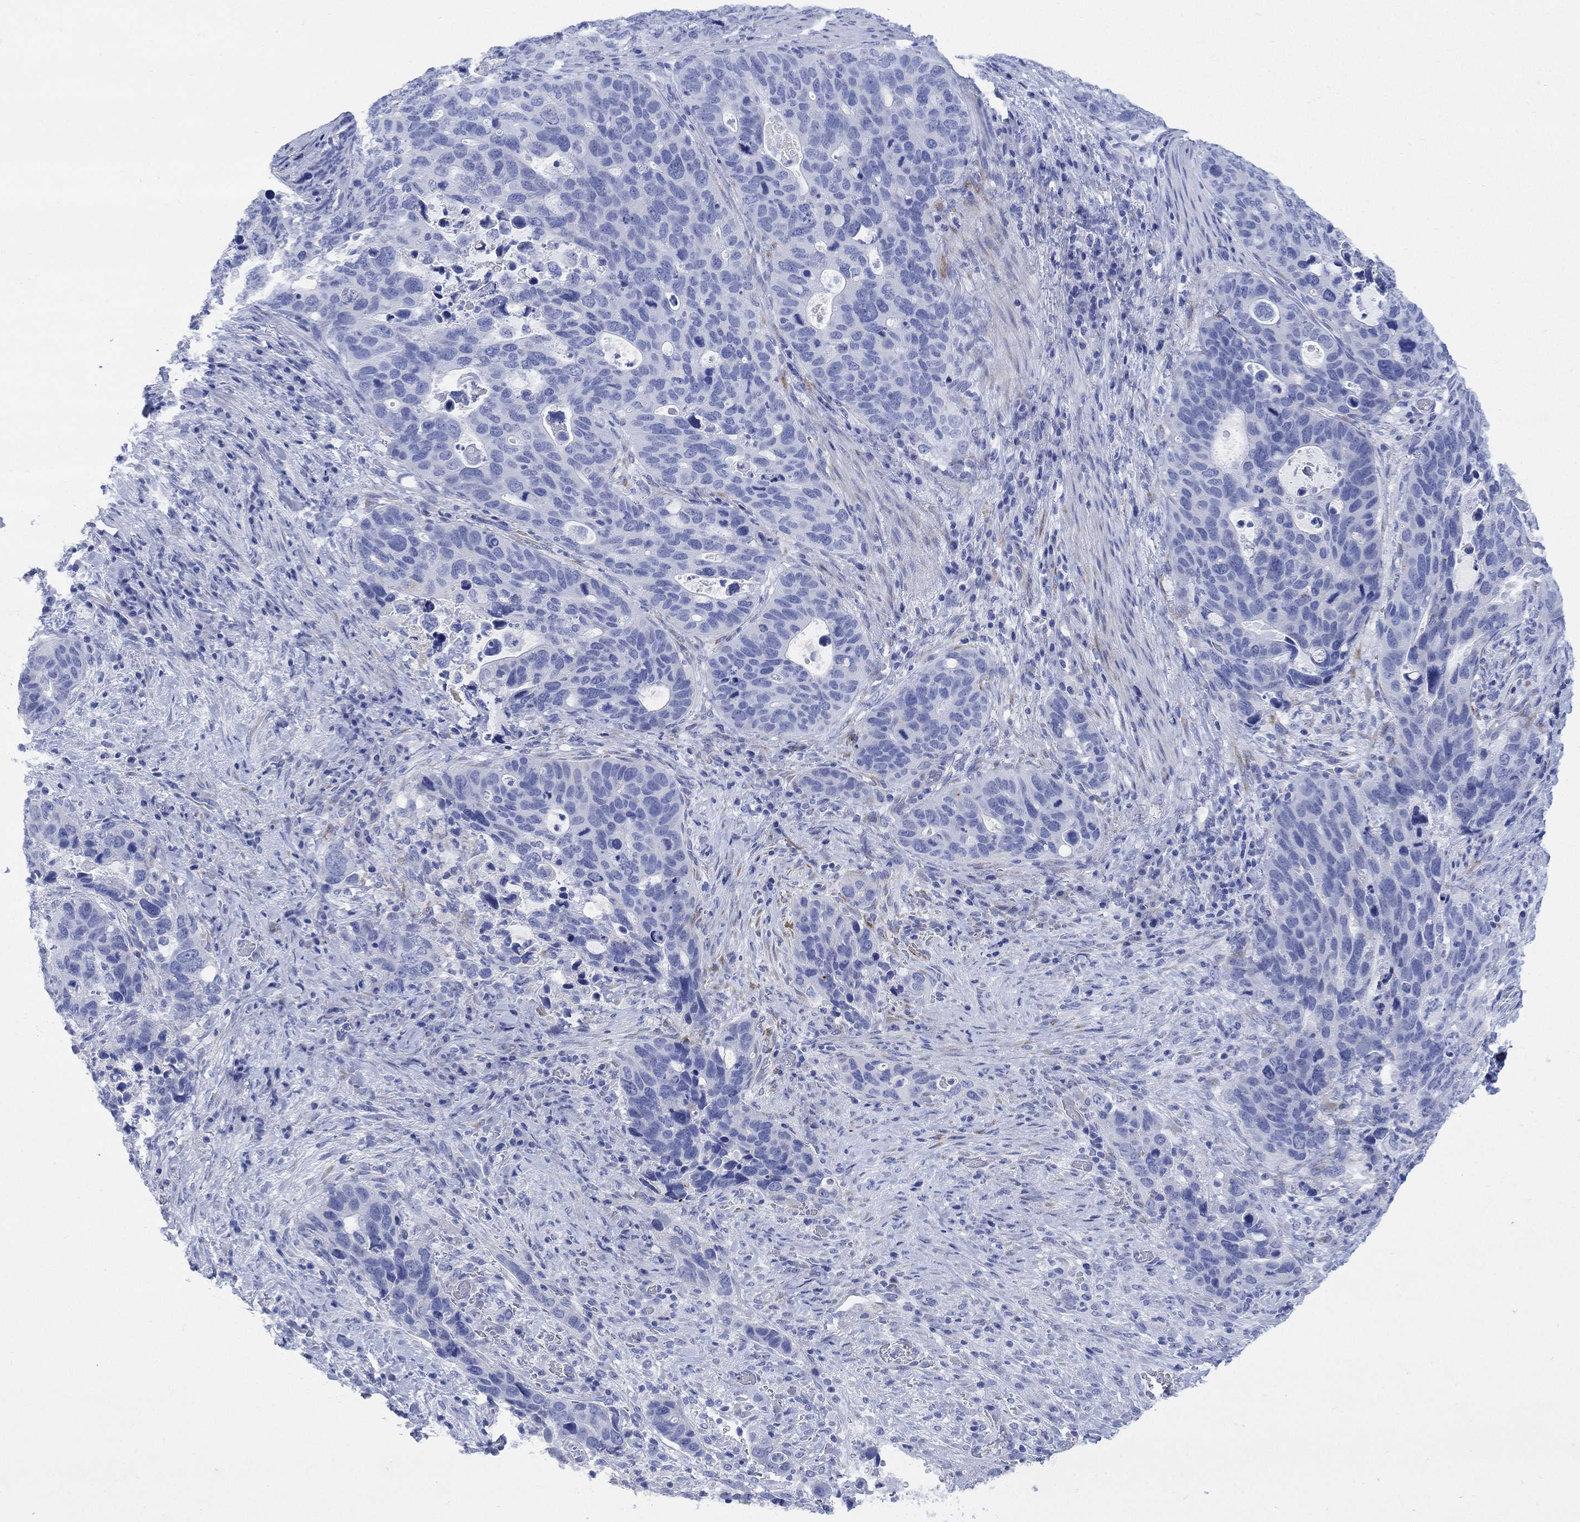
{"staining": {"intensity": "negative", "quantity": "none", "location": "none"}, "tissue": "stomach cancer", "cell_type": "Tumor cells", "image_type": "cancer", "snomed": [{"axis": "morphology", "description": "Adenocarcinoma, NOS"}, {"axis": "topography", "description": "Stomach"}], "caption": "Tumor cells are negative for brown protein staining in stomach cancer. (DAB immunohistochemistry (IHC), high magnification).", "gene": "MYL1", "patient": {"sex": "male", "age": 54}}